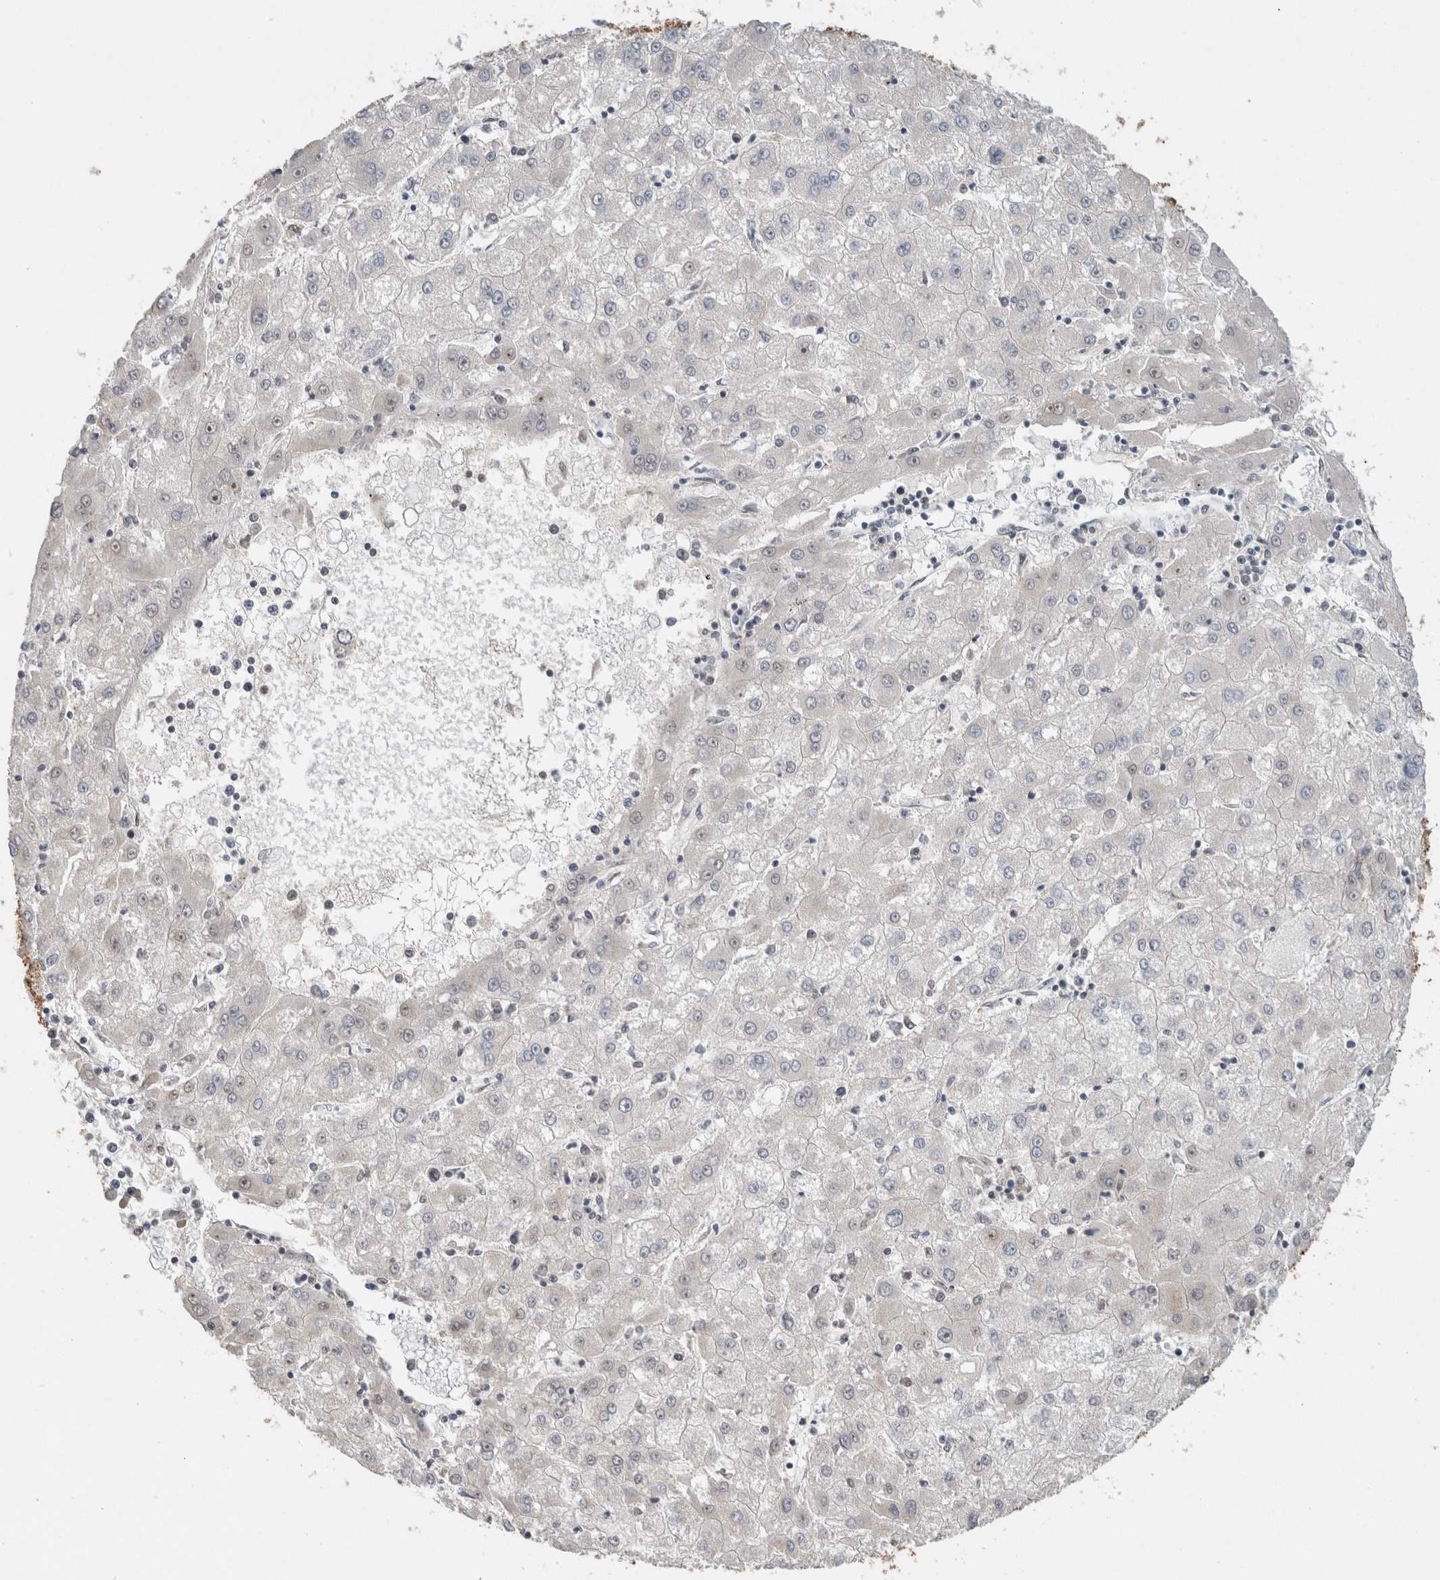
{"staining": {"intensity": "weak", "quantity": "<25%", "location": "nuclear"}, "tissue": "liver cancer", "cell_type": "Tumor cells", "image_type": "cancer", "snomed": [{"axis": "morphology", "description": "Carcinoma, Hepatocellular, NOS"}, {"axis": "topography", "description": "Liver"}], "caption": "The photomicrograph shows no staining of tumor cells in hepatocellular carcinoma (liver).", "gene": "DDX42", "patient": {"sex": "male", "age": 72}}